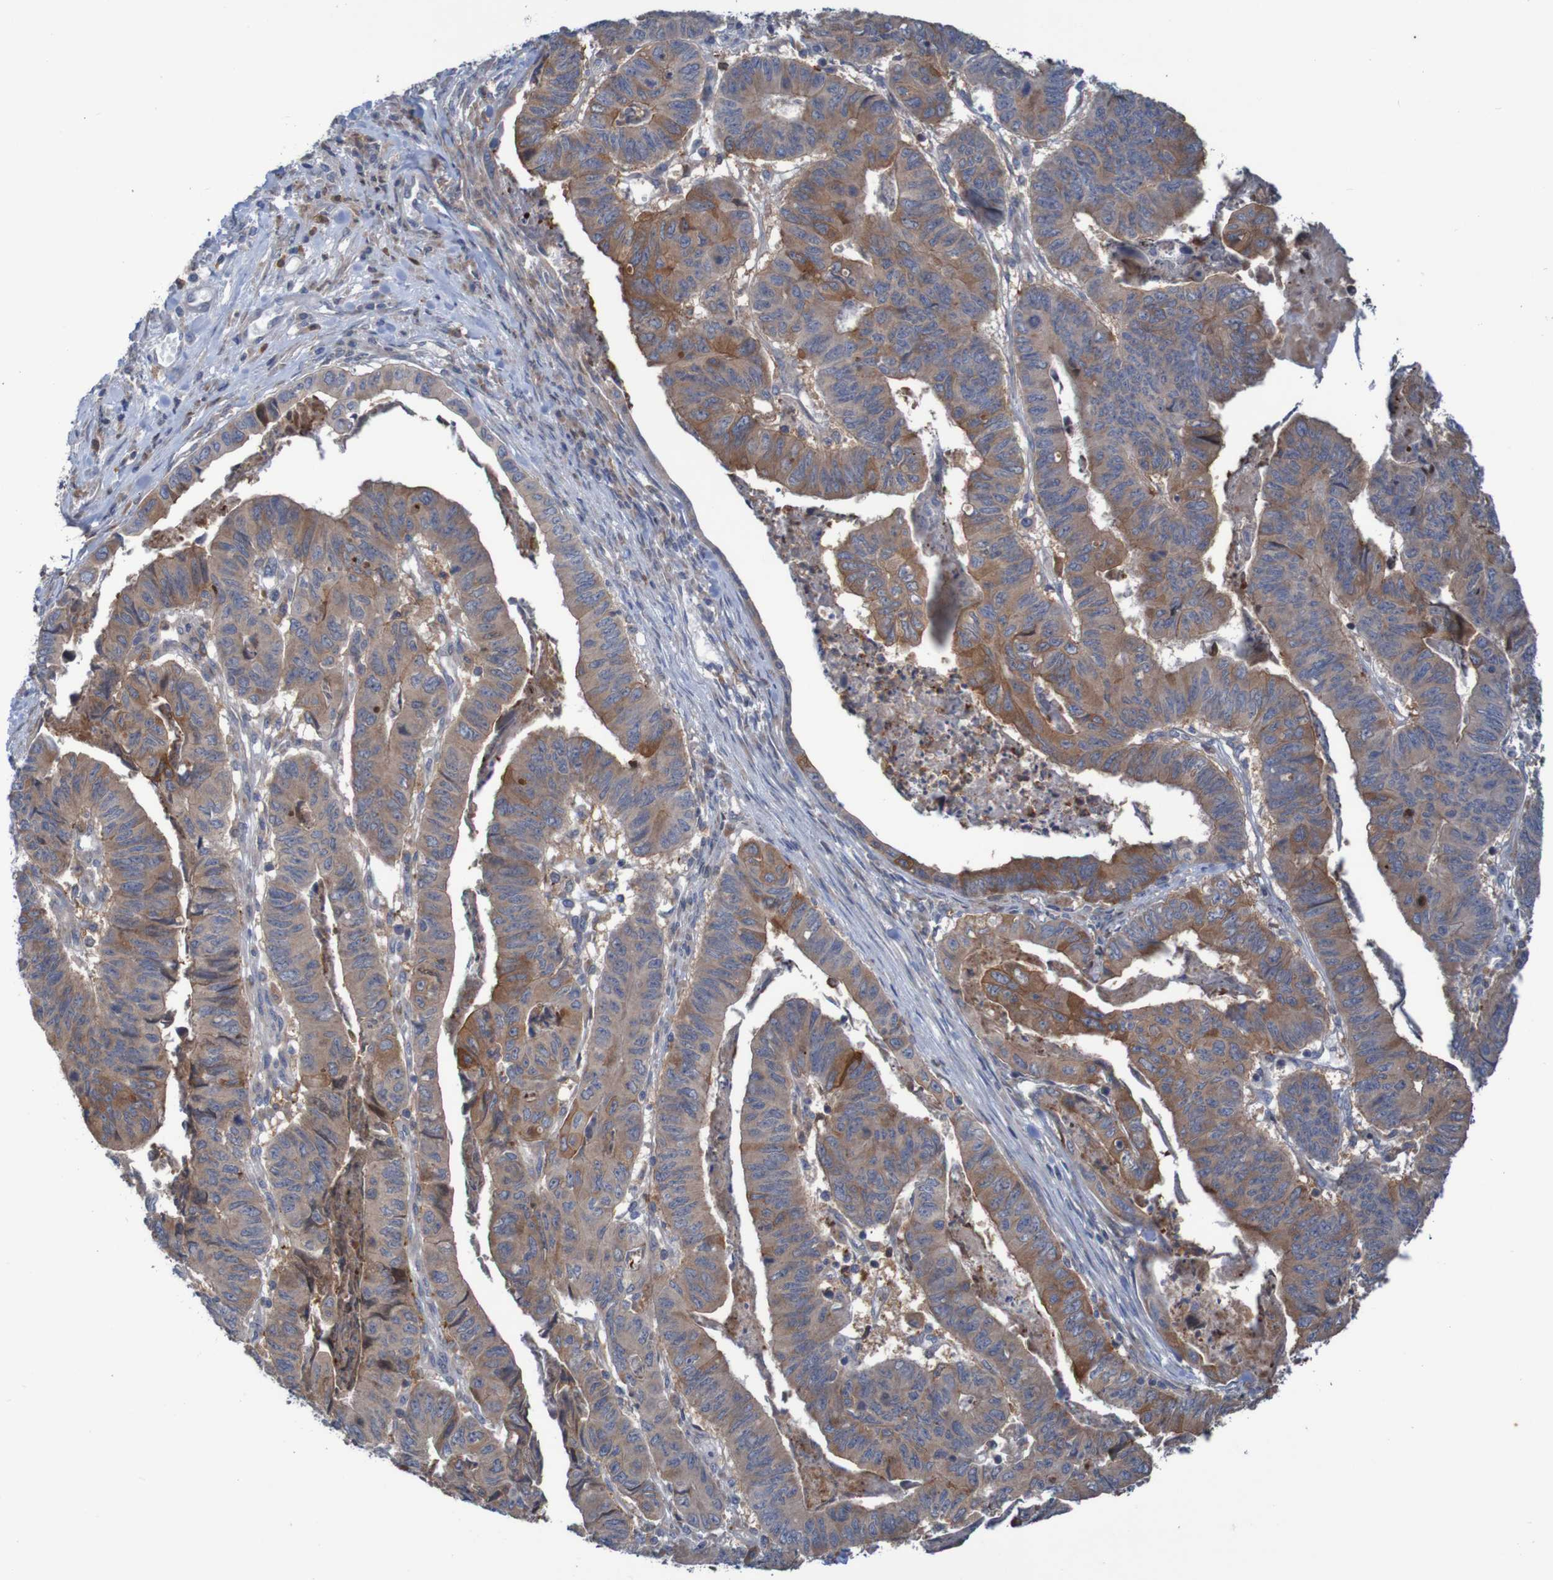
{"staining": {"intensity": "strong", "quantity": ">75%", "location": "cytoplasmic/membranous"}, "tissue": "stomach cancer", "cell_type": "Tumor cells", "image_type": "cancer", "snomed": [{"axis": "morphology", "description": "Adenocarcinoma, NOS"}, {"axis": "topography", "description": "Stomach, lower"}], "caption": "Protein staining of stomach cancer (adenocarcinoma) tissue reveals strong cytoplasmic/membranous expression in approximately >75% of tumor cells.", "gene": "ANGPT4", "patient": {"sex": "male", "age": 77}}